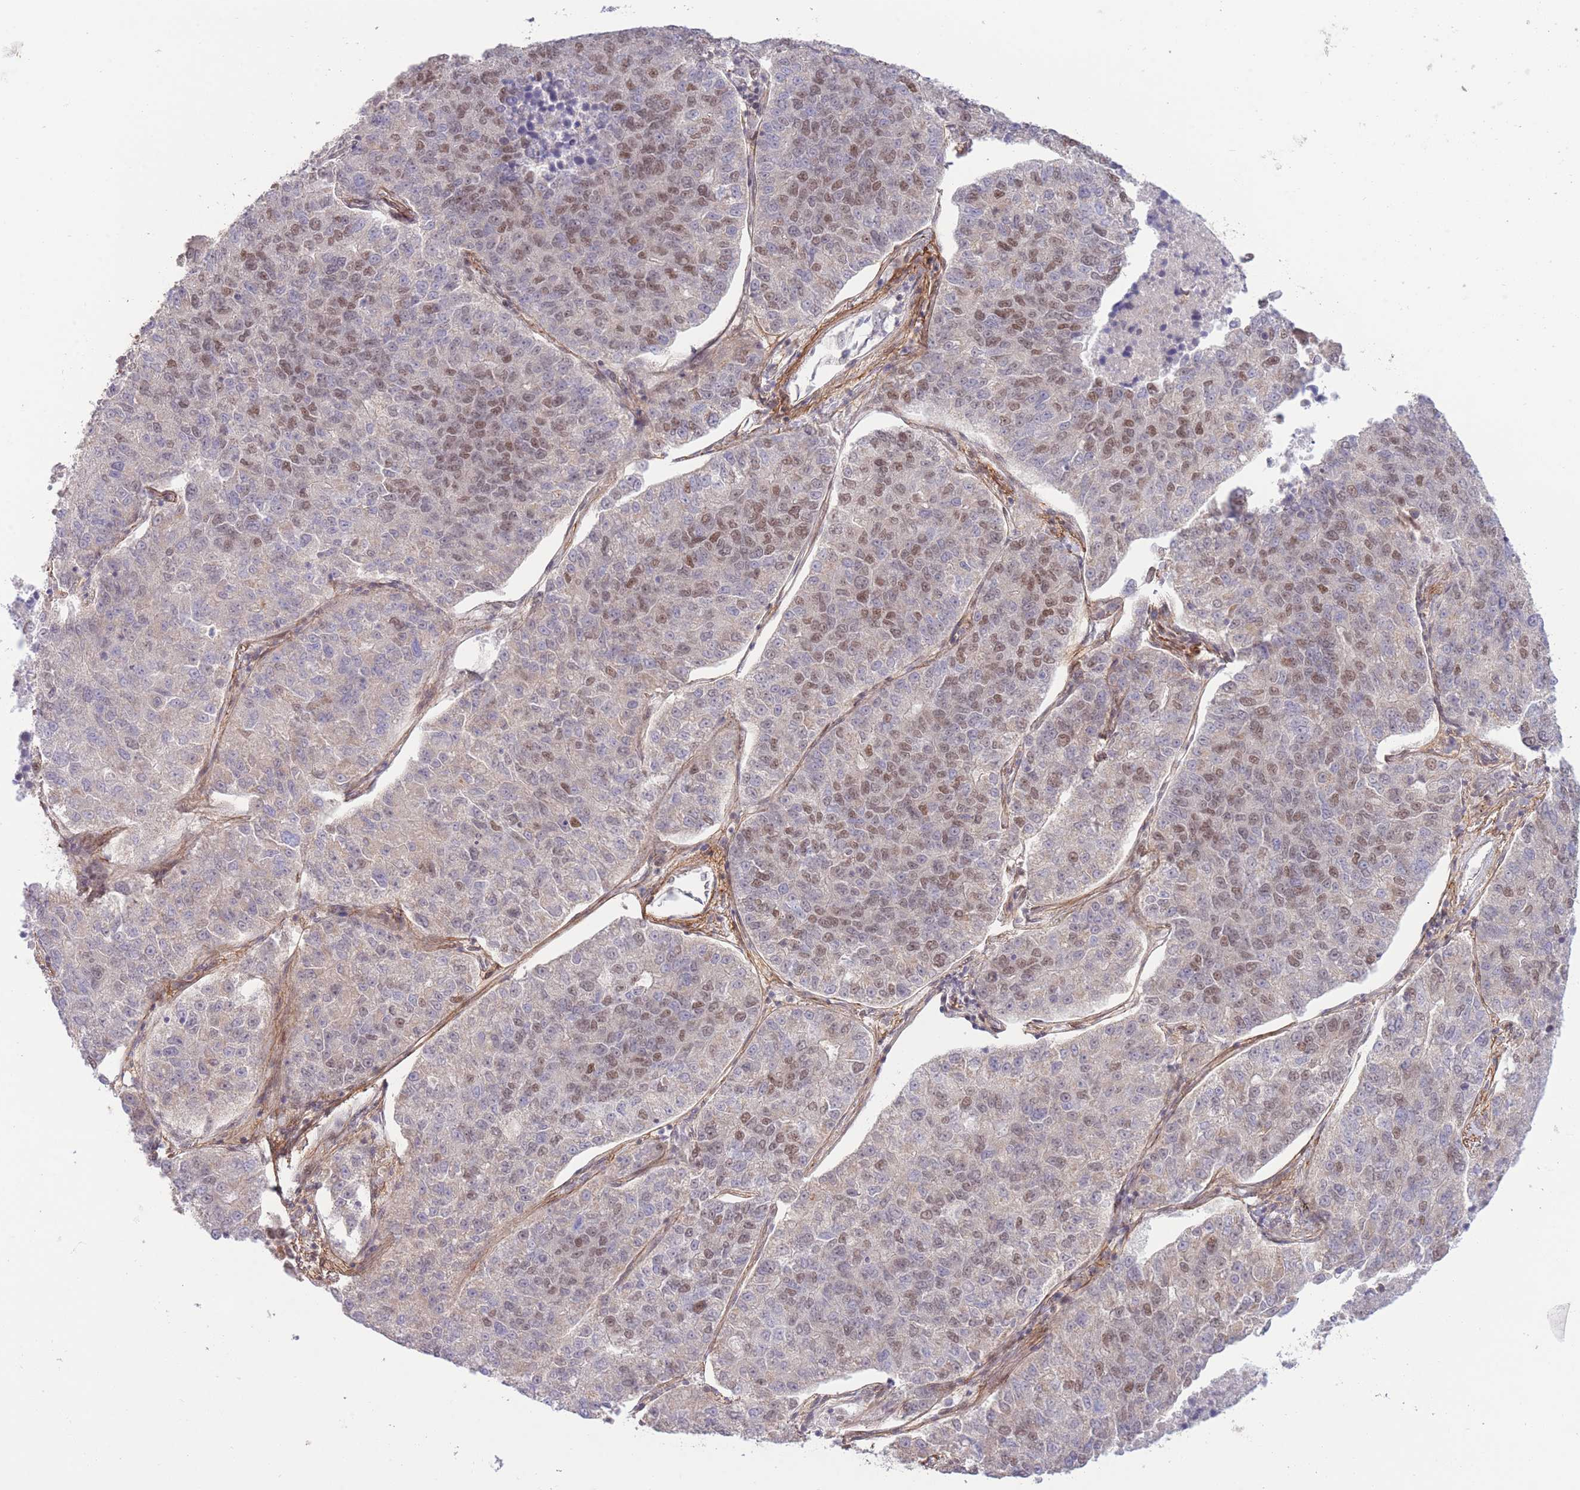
{"staining": {"intensity": "moderate", "quantity": "25%-75%", "location": "nuclear"}, "tissue": "lung cancer", "cell_type": "Tumor cells", "image_type": "cancer", "snomed": [{"axis": "morphology", "description": "Adenocarcinoma, NOS"}, {"axis": "topography", "description": "Lung"}], "caption": "Moderate nuclear expression for a protein is seen in approximately 25%-75% of tumor cells of lung cancer using immunohistochemistry (IHC).", "gene": "CARD8", "patient": {"sex": "male", "age": 49}}